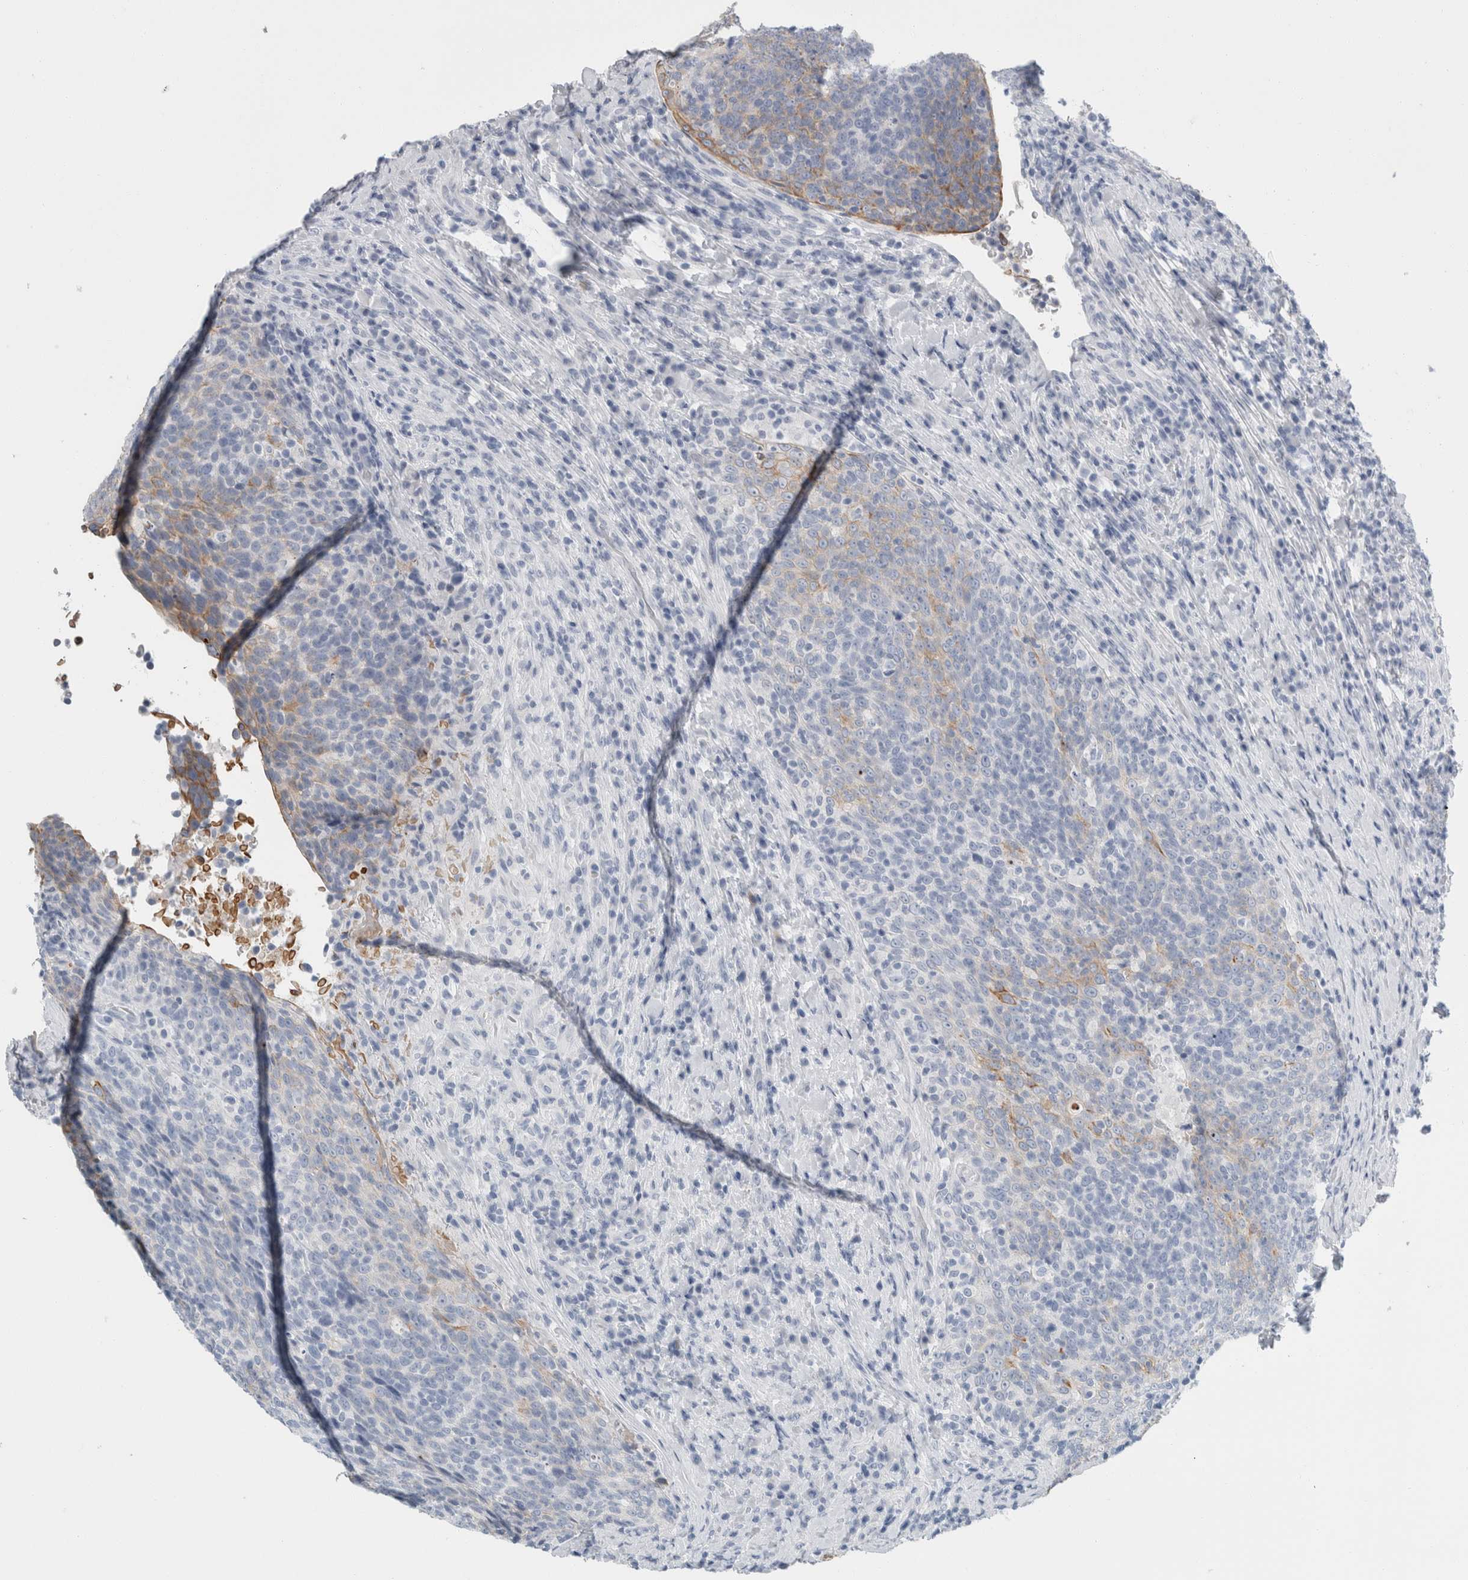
{"staining": {"intensity": "weak", "quantity": "<25%", "location": "cytoplasmic/membranous"}, "tissue": "head and neck cancer", "cell_type": "Tumor cells", "image_type": "cancer", "snomed": [{"axis": "morphology", "description": "Squamous cell carcinoma, NOS"}, {"axis": "morphology", "description": "Squamous cell carcinoma, metastatic, NOS"}, {"axis": "topography", "description": "Lymph node"}, {"axis": "topography", "description": "Head-Neck"}], "caption": "A micrograph of human head and neck cancer (squamous cell carcinoma) is negative for staining in tumor cells. The staining was performed using DAB (3,3'-diaminobenzidine) to visualize the protein expression in brown, while the nuclei were stained in blue with hematoxylin (Magnification: 20x).", "gene": "RPH3AL", "patient": {"sex": "male", "age": 62}}